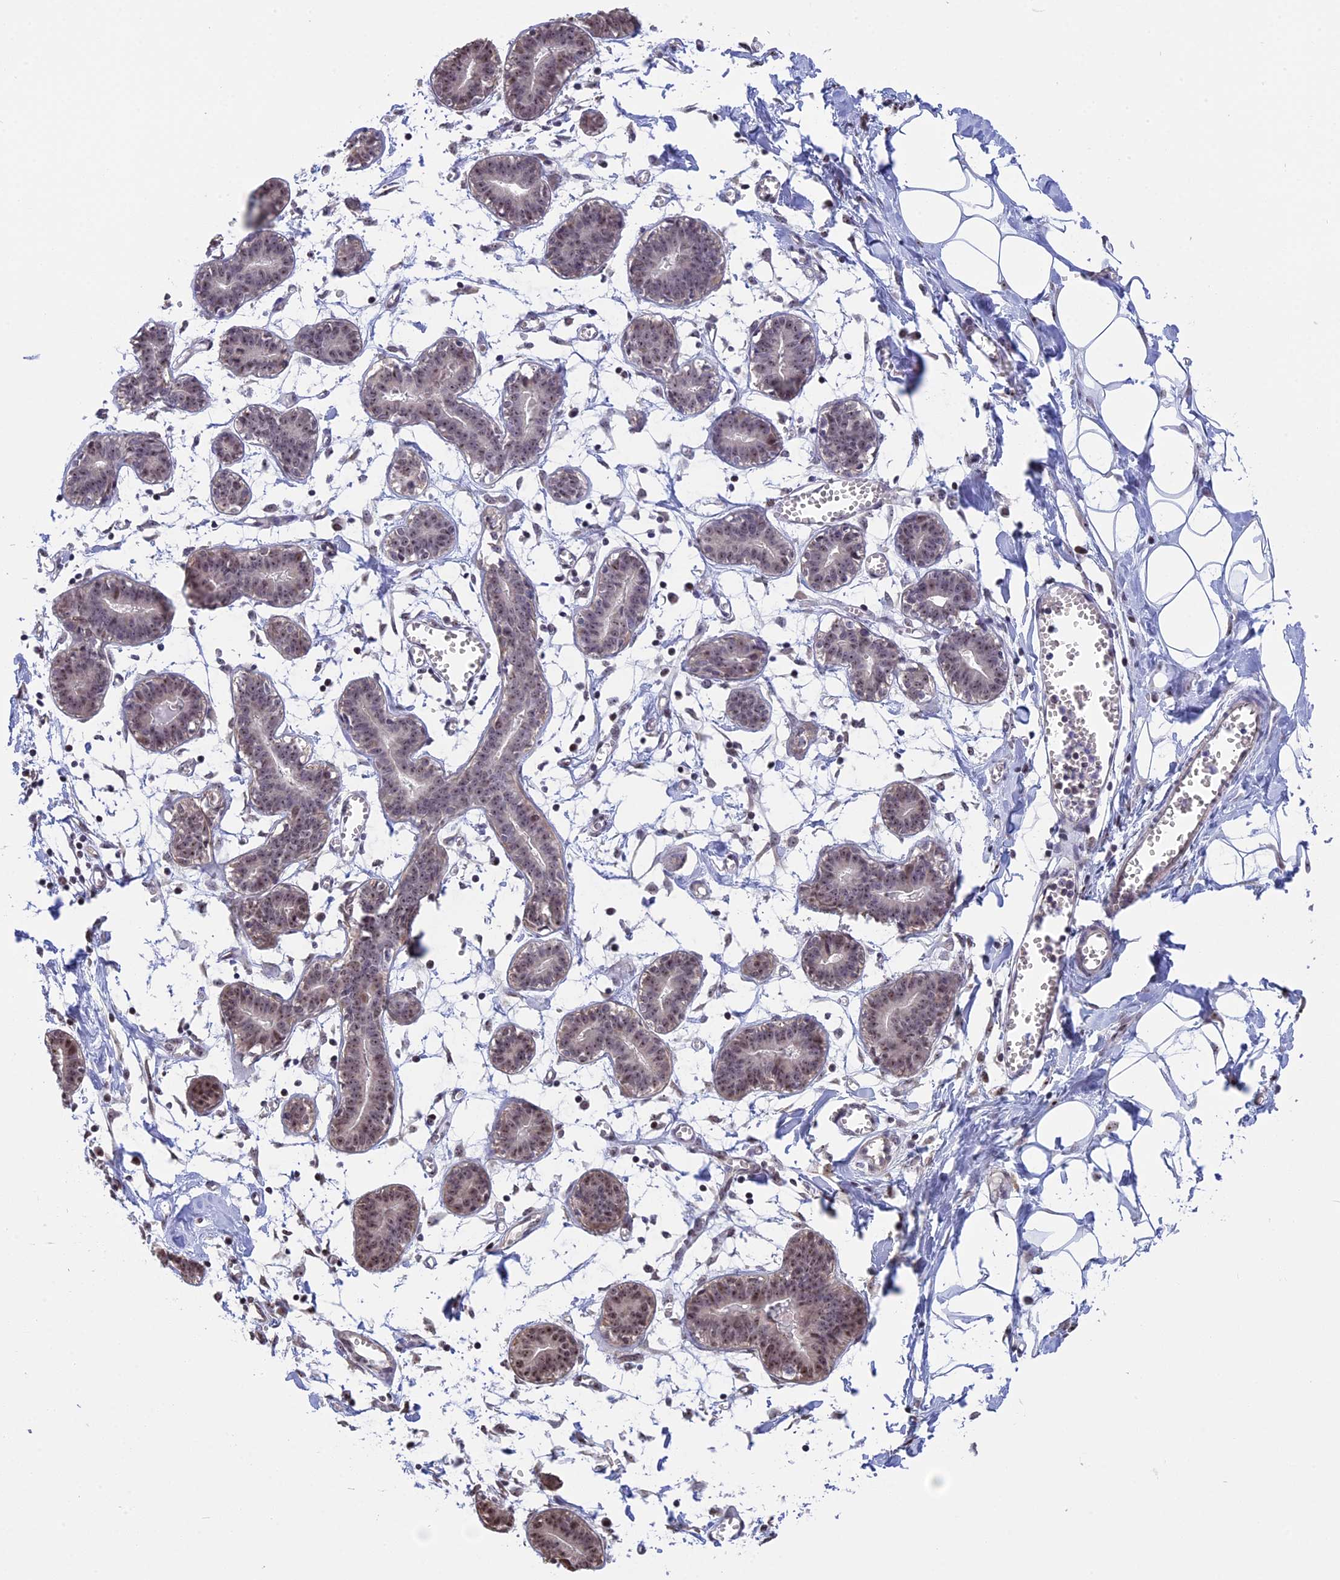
{"staining": {"intensity": "negative", "quantity": "none", "location": "none"}, "tissue": "breast", "cell_type": "Adipocytes", "image_type": "normal", "snomed": [{"axis": "morphology", "description": "Normal tissue, NOS"}, {"axis": "topography", "description": "Breast"}], "caption": "Immunohistochemical staining of normal breast shows no significant expression in adipocytes. Brightfield microscopy of immunohistochemistry stained with DAB (brown) and hematoxylin (blue), captured at high magnification.", "gene": "MGA", "patient": {"sex": "female", "age": 27}}